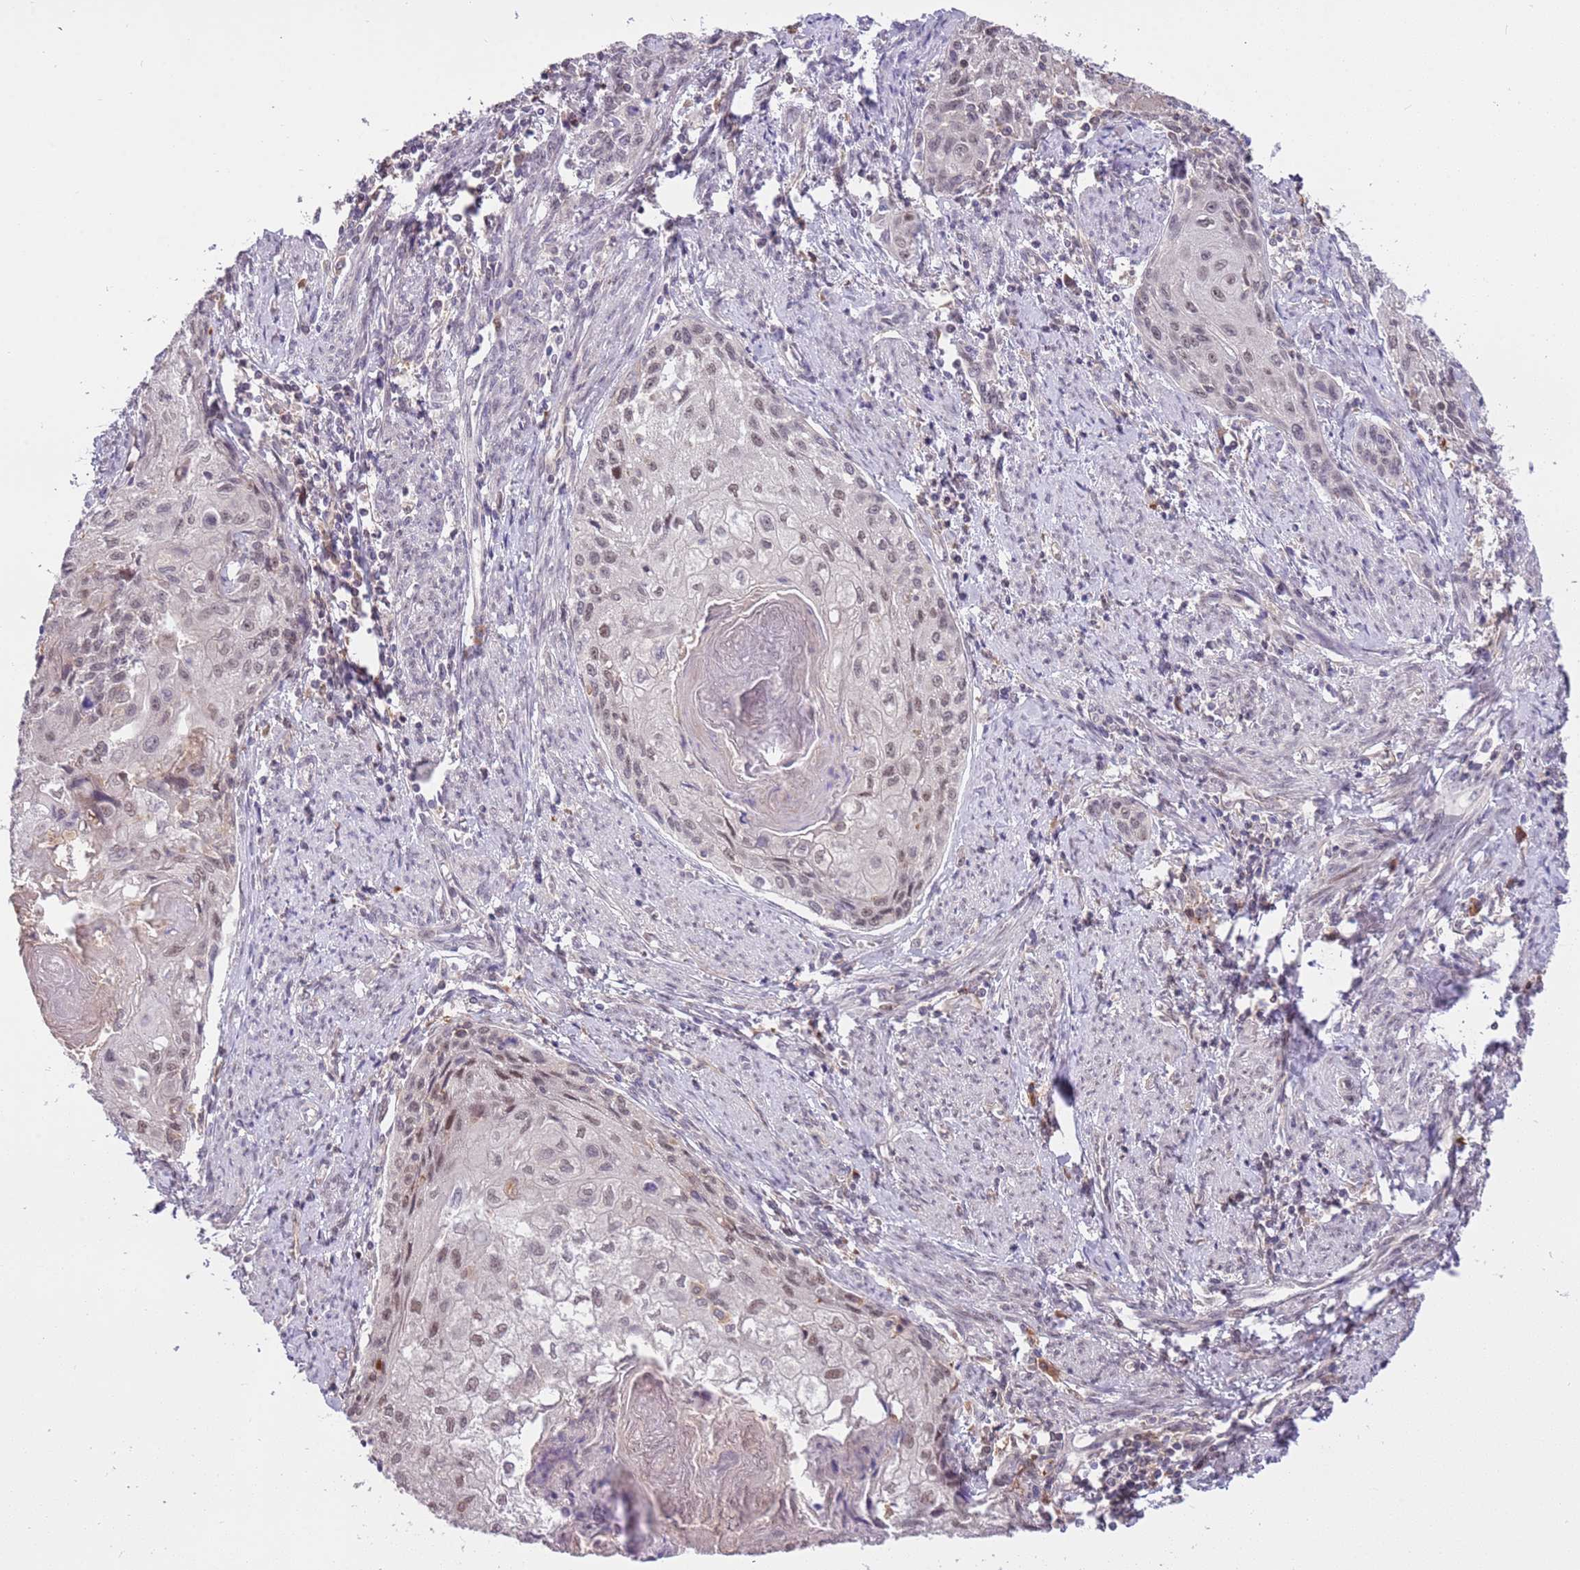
{"staining": {"intensity": "weak", "quantity": "<25%", "location": "nuclear"}, "tissue": "cervical cancer", "cell_type": "Tumor cells", "image_type": "cancer", "snomed": [{"axis": "morphology", "description": "Squamous cell carcinoma, NOS"}, {"axis": "topography", "description": "Cervix"}], "caption": "High power microscopy image of an immunohistochemistry (IHC) histopathology image of cervical cancer, revealing no significant expression in tumor cells.", "gene": "MAGEF1", "patient": {"sex": "female", "age": 67}}